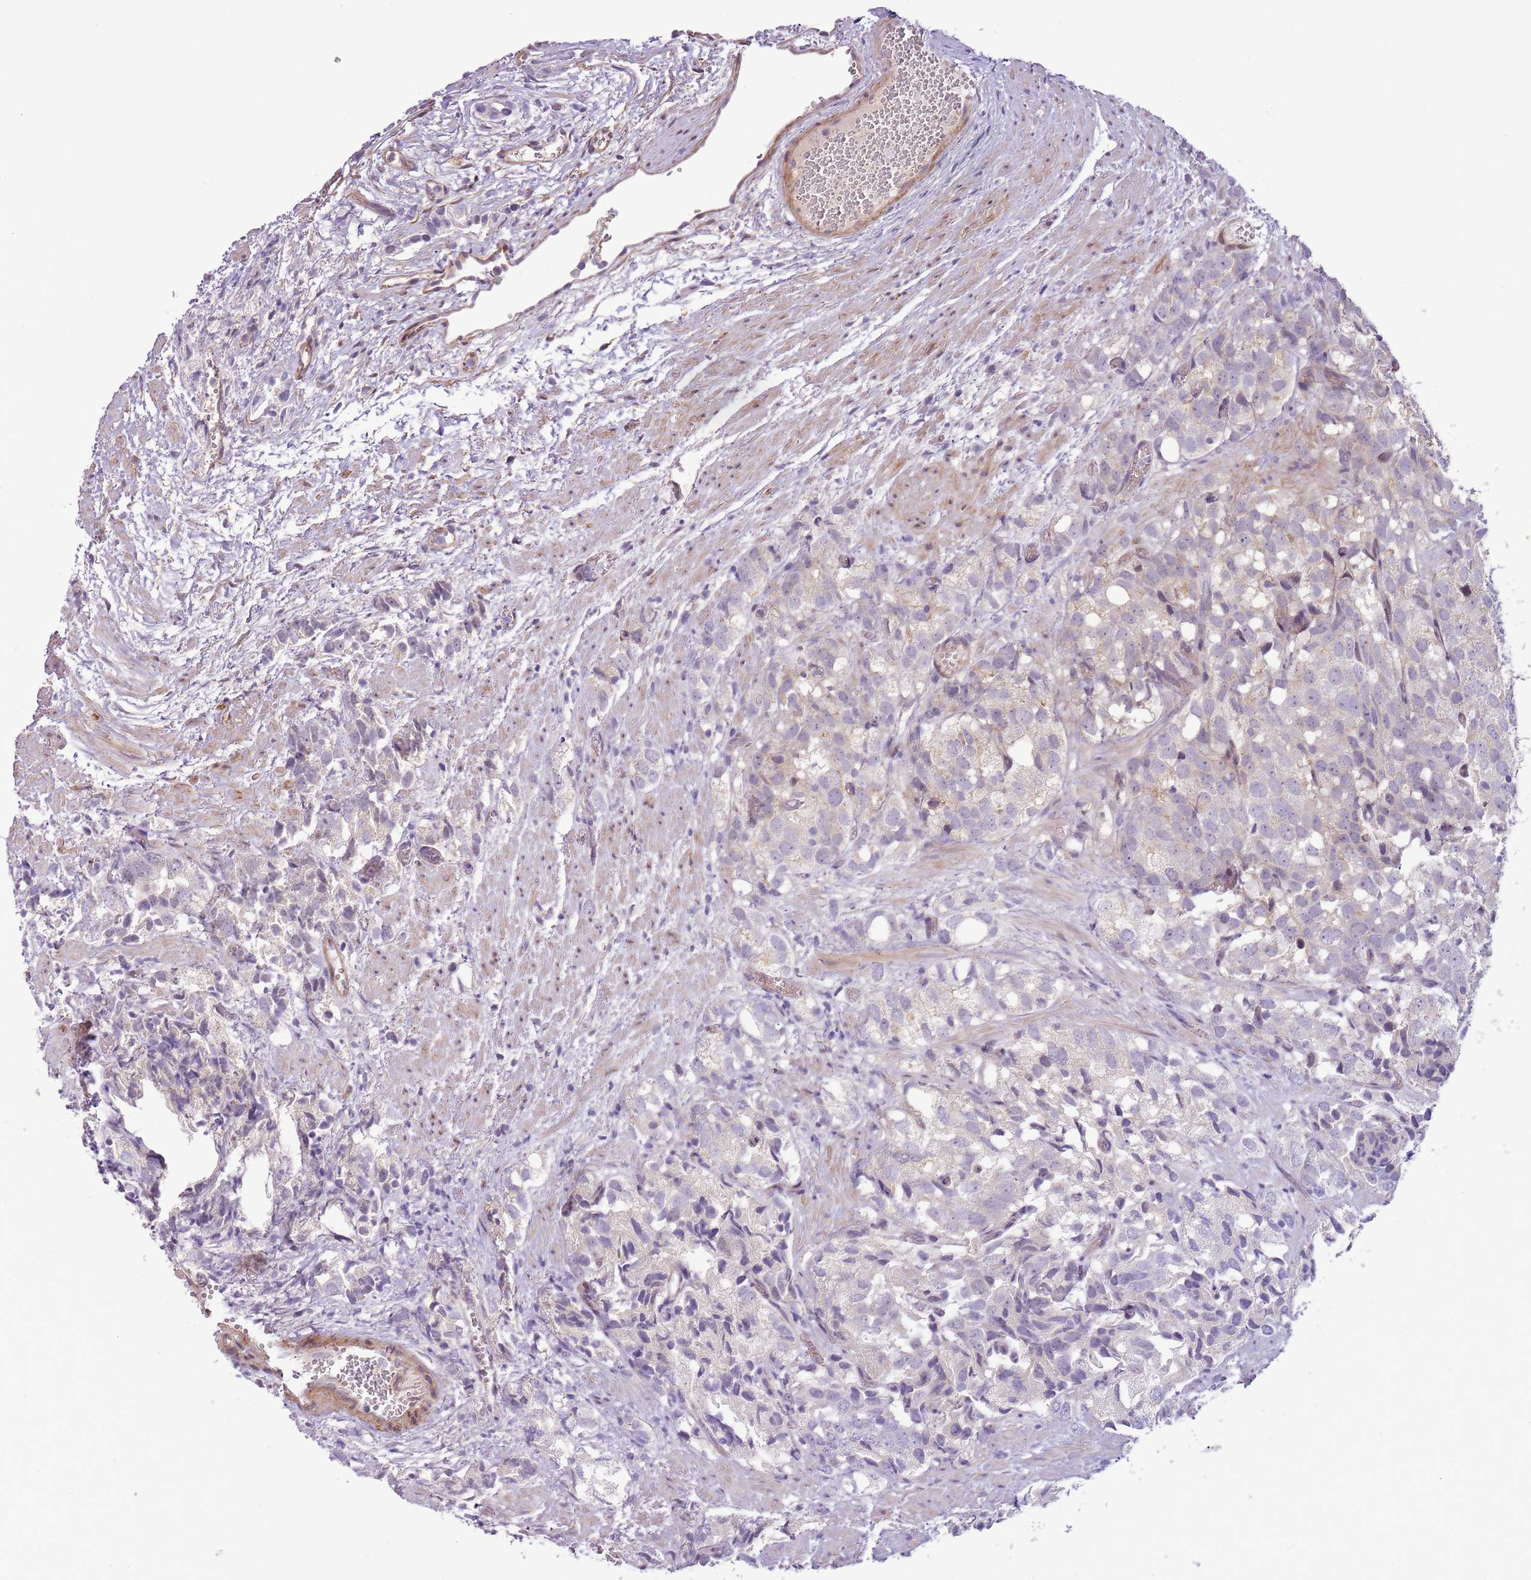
{"staining": {"intensity": "negative", "quantity": "none", "location": "none"}, "tissue": "prostate cancer", "cell_type": "Tumor cells", "image_type": "cancer", "snomed": [{"axis": "morphology", "description": "Adenocarcinoma, High grade"}, {"axis": "topography", "description": "Prostate"}], "caption": "Immunohistochemistry micrograph of prostate cancer (high-grade adenocarcinoma) stained for a protein (brown), which reveals no positivity in tumor cells. (DAB (3,3'-diaminobenzidine) immunohistochemistry (IHC), high magnification).", "gene": "MRO", "patient": {"sex": "male", "age": 82}}